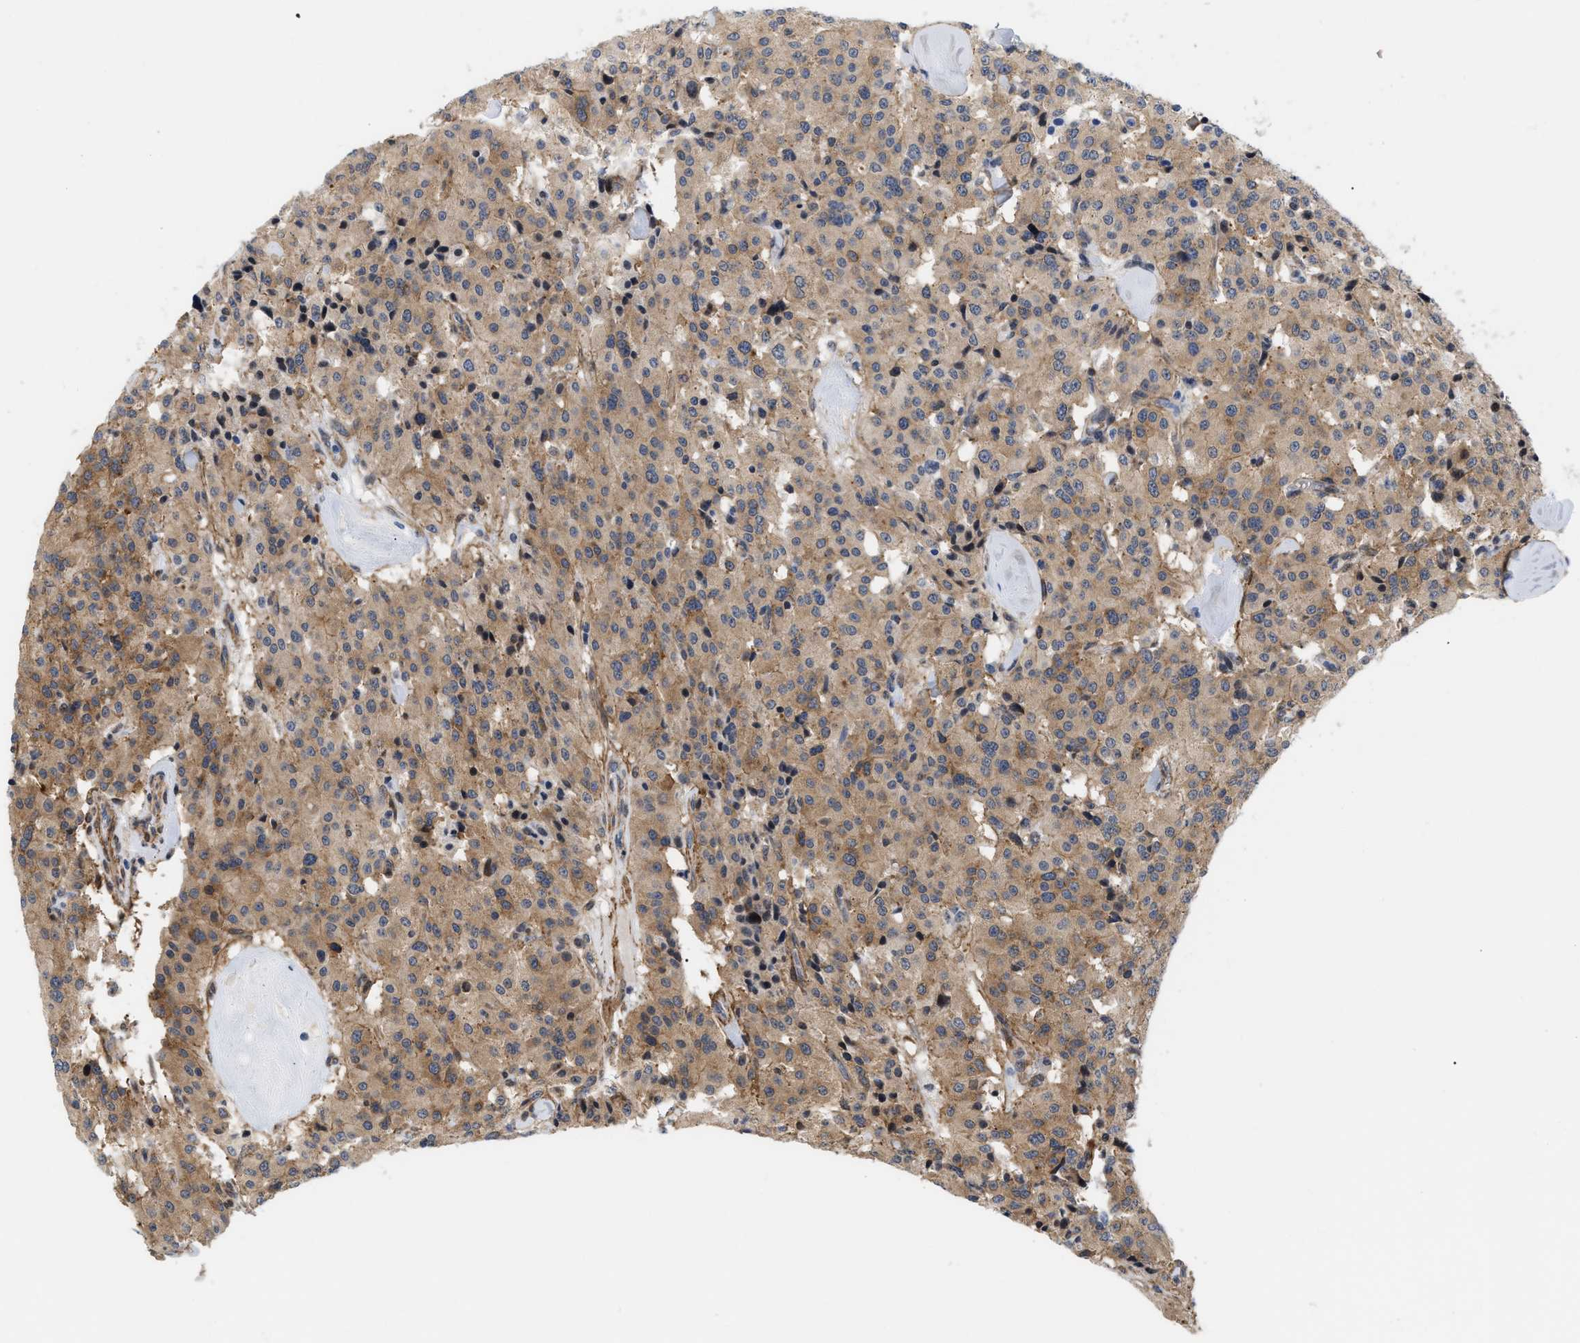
{"staining": {"intensity": "moderate", "quantity": ">75%", "location": "cytoplasmic/membranous"}, "tissue": "carcinoid", "cell_type": "Tumor cells", "image_type": "cancer", "snomed": [{"axis": "morphology", "description": "Carcinoid, malignant, NOS"}, {"axis": "topography", "description": "Lung"}], "caption": "Protein expression analysis of human malignant carcinoid reveals moderate cytoplasmic/membranous staining in about >75% of tumor cells. (Stains: DAB in brown, nuclei in blue, Microscopy: brightfield microscopy at high magnification).", "gene": "GPRASP2", "patient": {"sex": "male", "age": 30}}